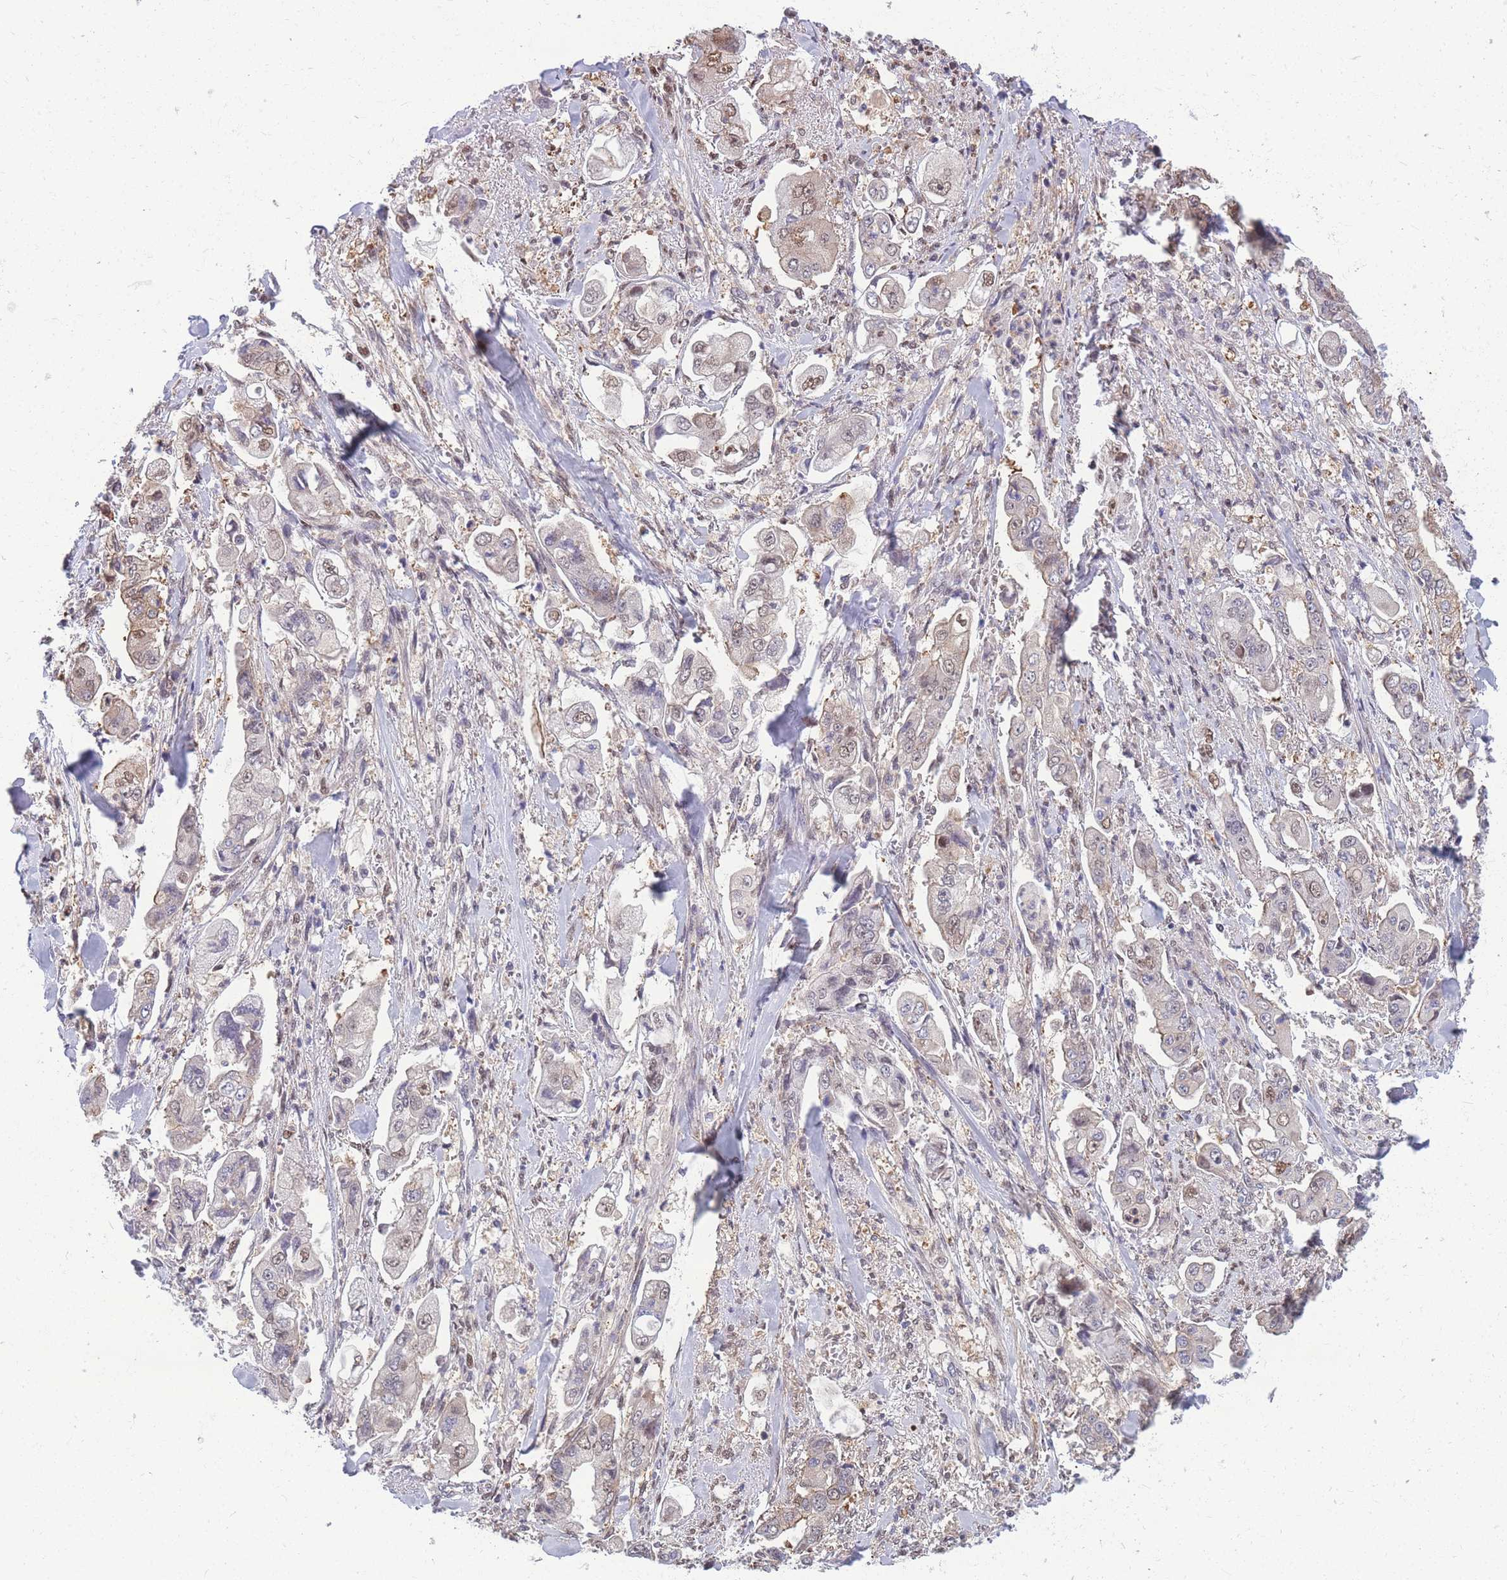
{"staining": {"intensity": "moderate", "quantity": "25%-75%", "location": "nuclear"}, "tissue": "stomach cancer", "cell_type": "Tumor cells", "image_type": "cancer", "snomed": [{"axis": "morphology", "description": "Adenocarcinoma, NOS"}, {"axis": "topography", "description": "Stomach"}], "caption": "Immunohistochemical staining of human stomach cancer reveals medium levels of moderate nuclear expression in about 25%-75% of tumor cells.", "gene": "CRACD", "patient": {"sex": "male", "age": 62}}